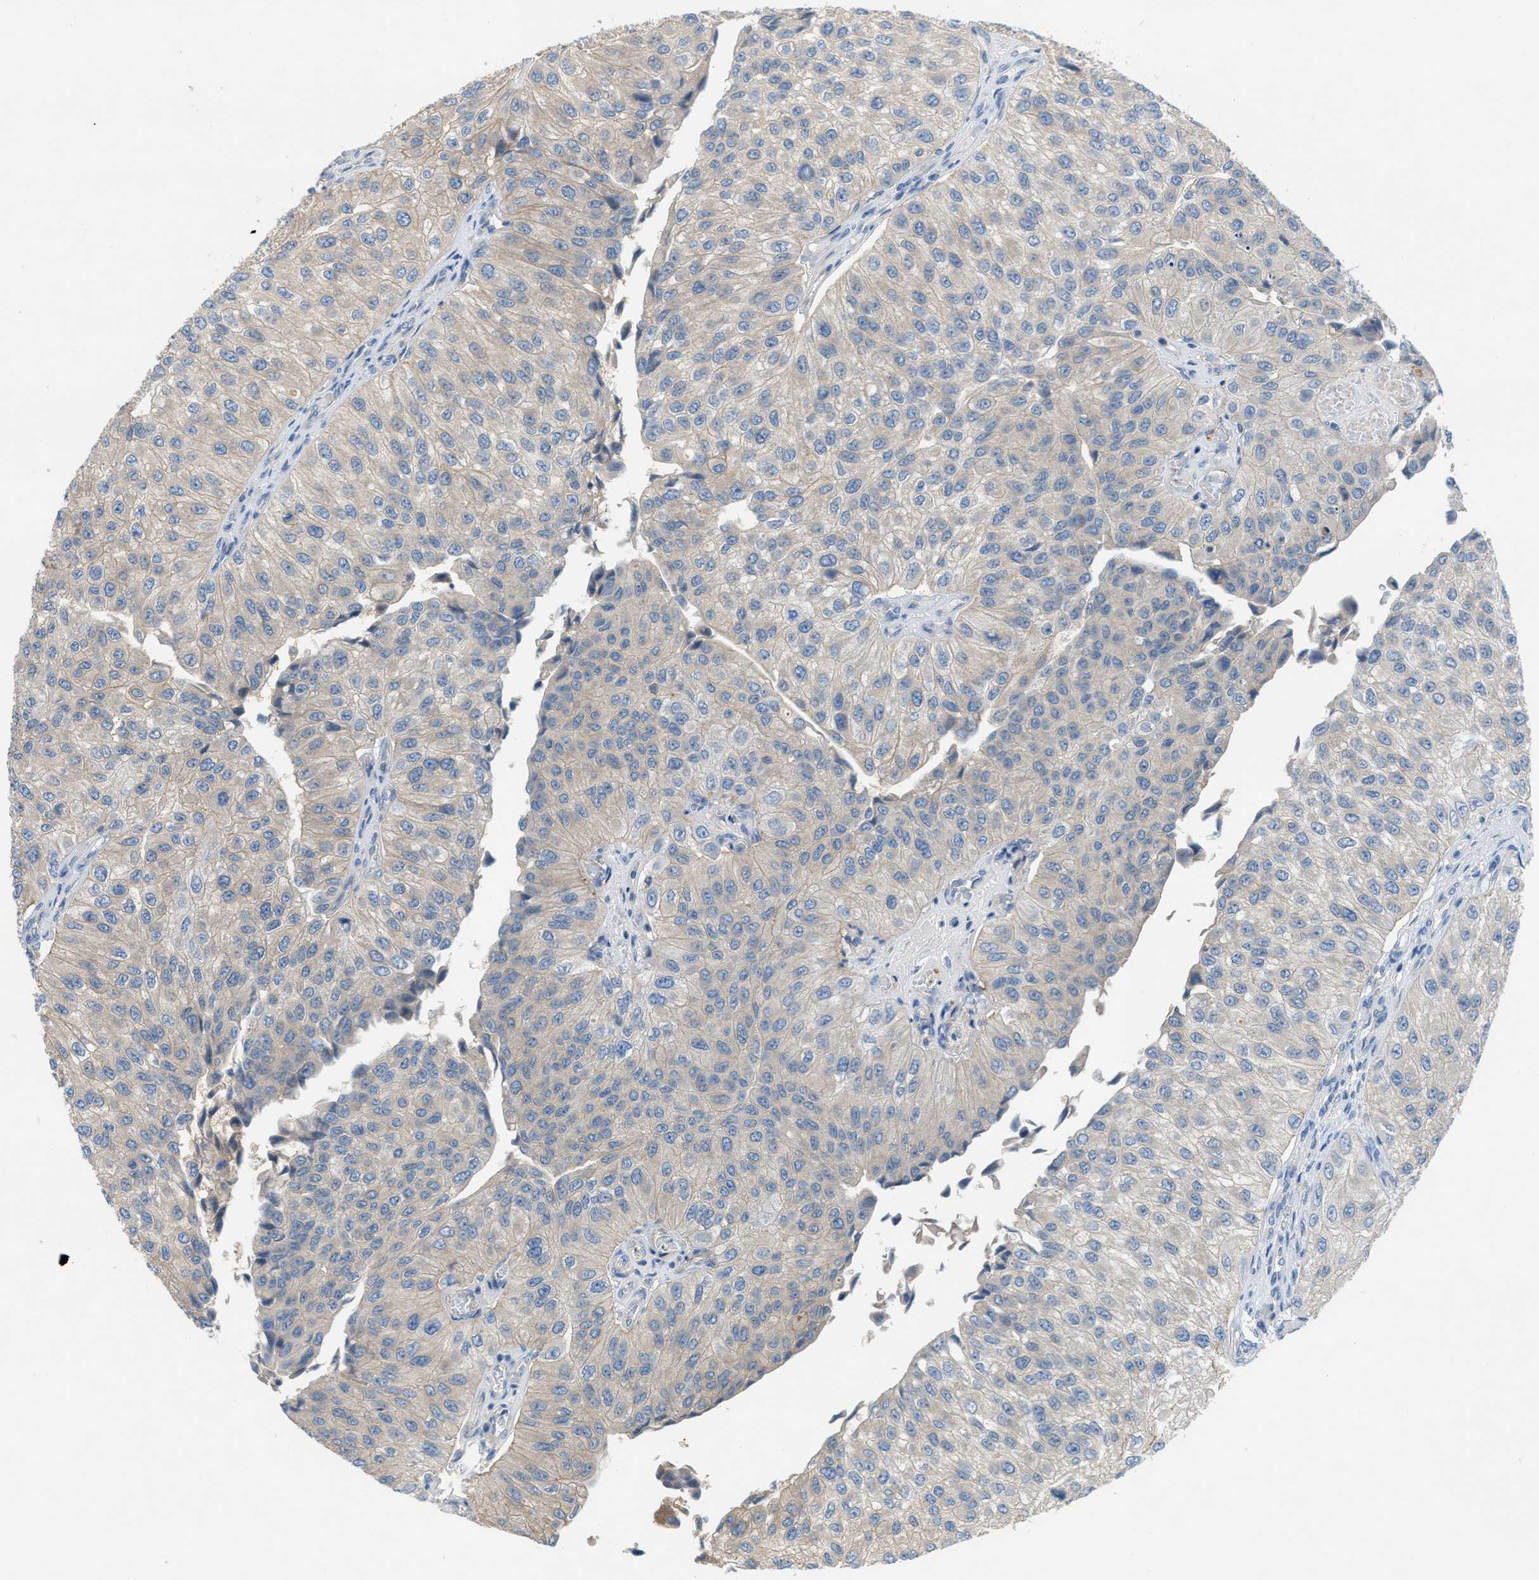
{"staining": {"intensity": "weak", "quantity": ">75%", "location": "cytoplasmic/membranous"}, "tissue": "urothelial cancer", "cell_type": "Tumor cells", "image_type": "cancer", "snomed": [{"axis": "morphology", "description": "Urothelial carcinoma, High grade"}, {"axis": "topography", "description": "Kidney"}, {"axis": "topography", "description": "Urinary bladder"}], "caption": "Immunohistochemical staining of human urothelial cancer exhibits low levels of weak cytoplasmic/membranous protein staining in approximately >75% of tumor cells. (Brightfield microscopy of DAB IHC at high magnification).", "gene": "UBA5", "patient": {"sex": "male", "age": 77}}